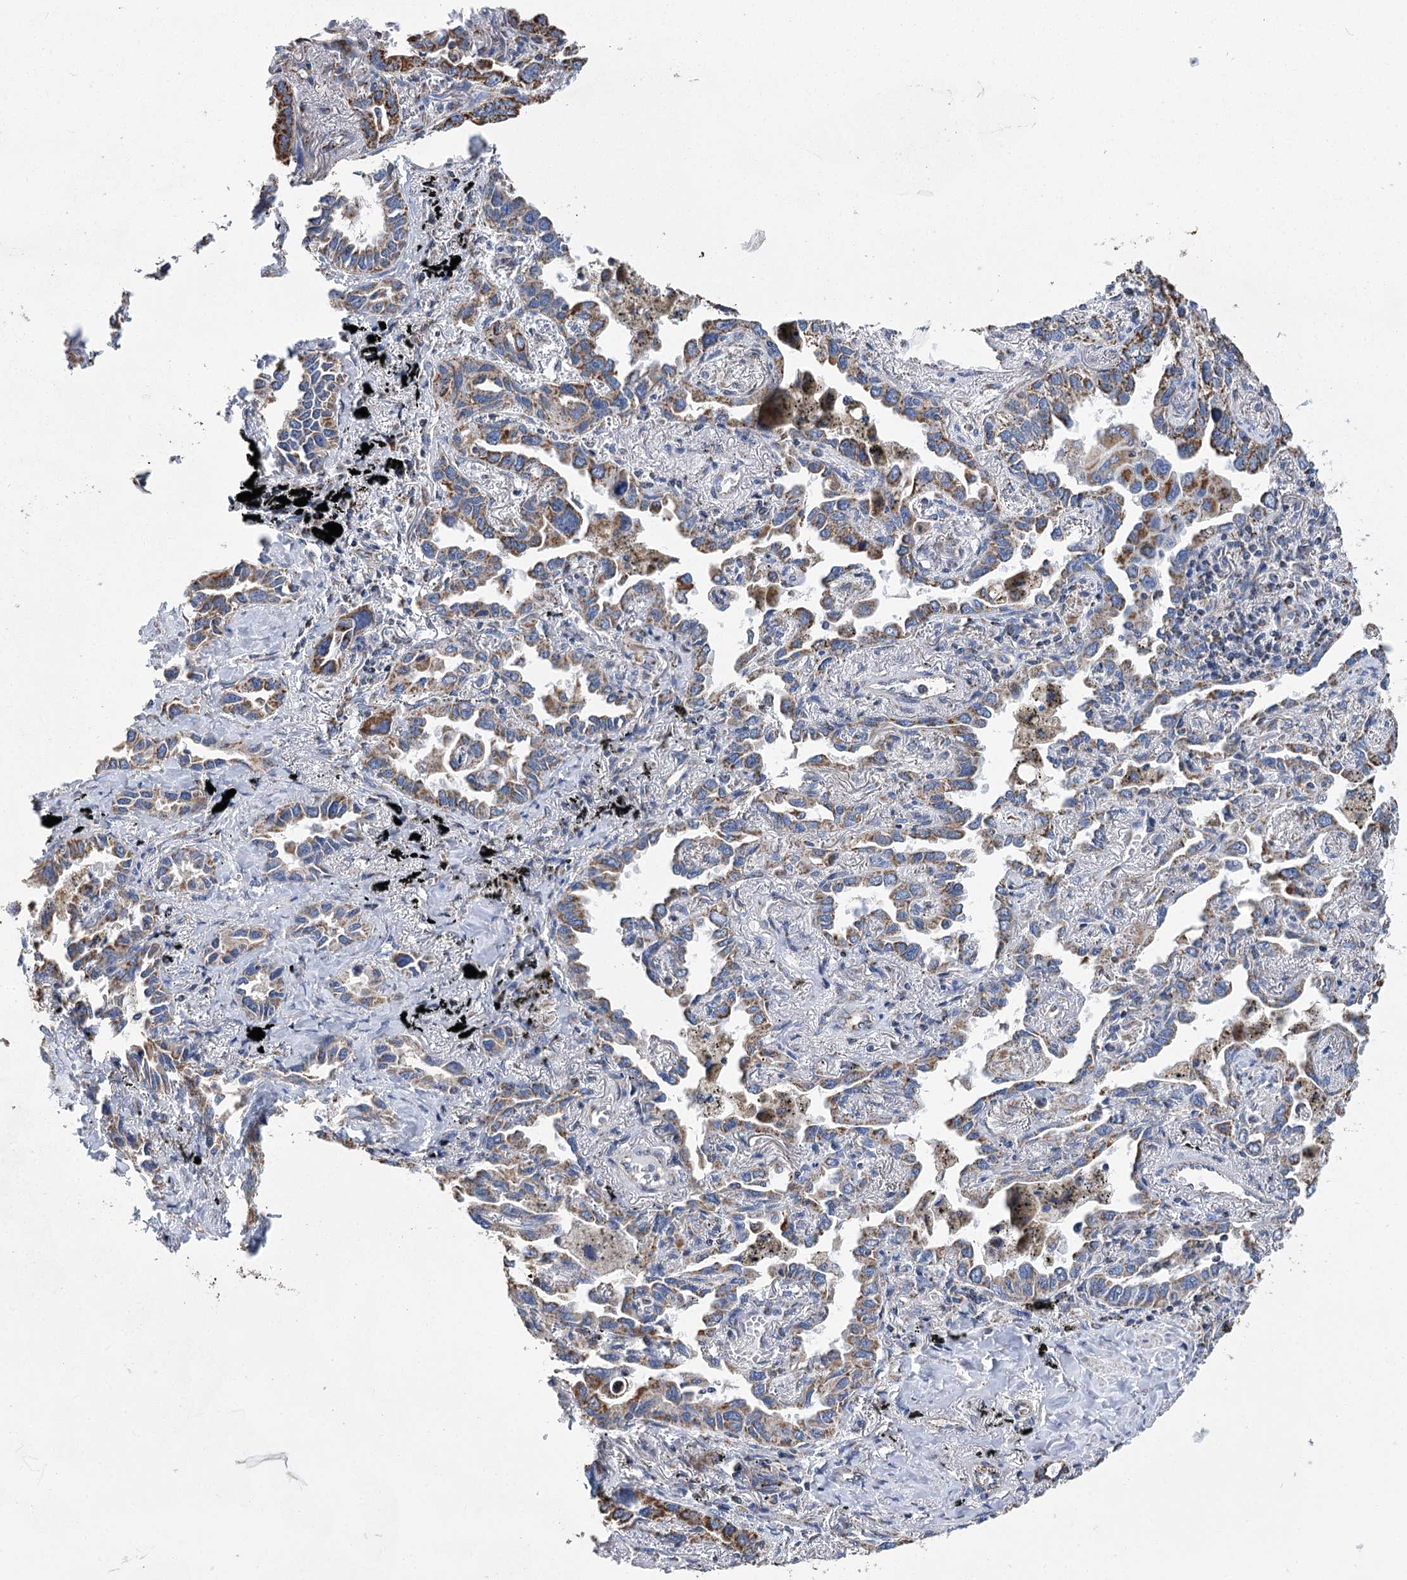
{"staining": {"intensity": "moderate", "quantity": ">75%", "location": "cytoplasmic/membranous"}, "tissue": "lung cancer", "cell_type": "Tumor cells", "image_type": "cancer", "snomed": [{"axis": "morphology", "description": "Adenocarcinoma, NOS"}, {"axis": "topography", "description": "Lung"}], "caption": "Immunohistochemistry histopathology image of adenocarcinoma (lung) stained for a protein (brown), which shows medium levels of moderate cytoplasmic/membranous positivity in about >75% of tumor cells.", "gene": "CCDC73", "patient": {"sex": "male", "age": 67}}